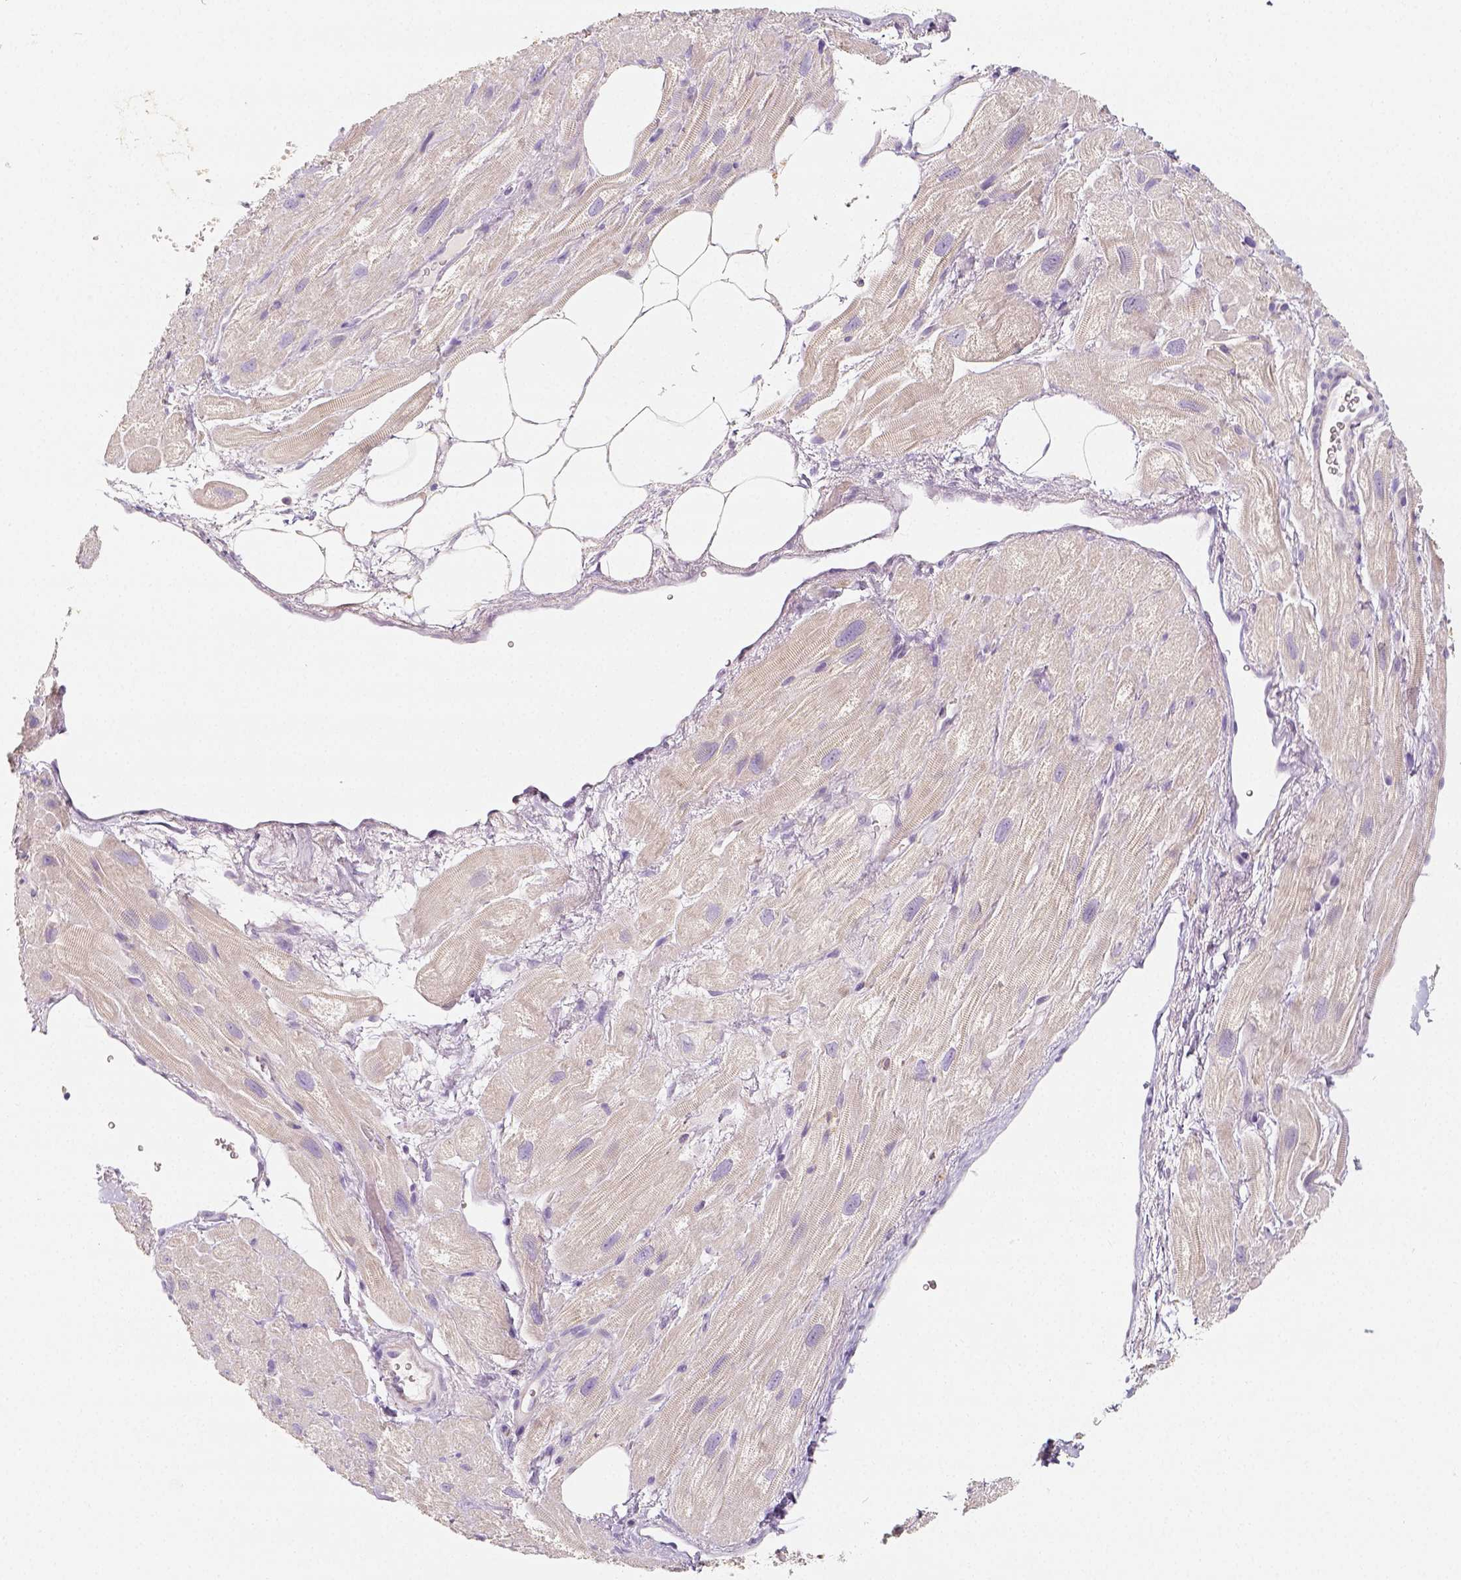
{"staining": {"intensity": "negative", "quantity": "none", "location": "none"}, "tissue": "heart muscle", "cell_type": "Cardiomyocytes", "image_type": "normal", "snomed": [{"axis": "morphology", "description": "Normal tissue, NOS"}, {"axis": "topography", "description": "Heart"}], "caption": "Immunohistochemistry micrograph of normal heart muscle stained for a protein (brown), which demonstrates no staining in cardiomyocytes. Nuclei are stained in blue.", "gene": "THY1", "patient": {"sex": "female", "age": 62}}